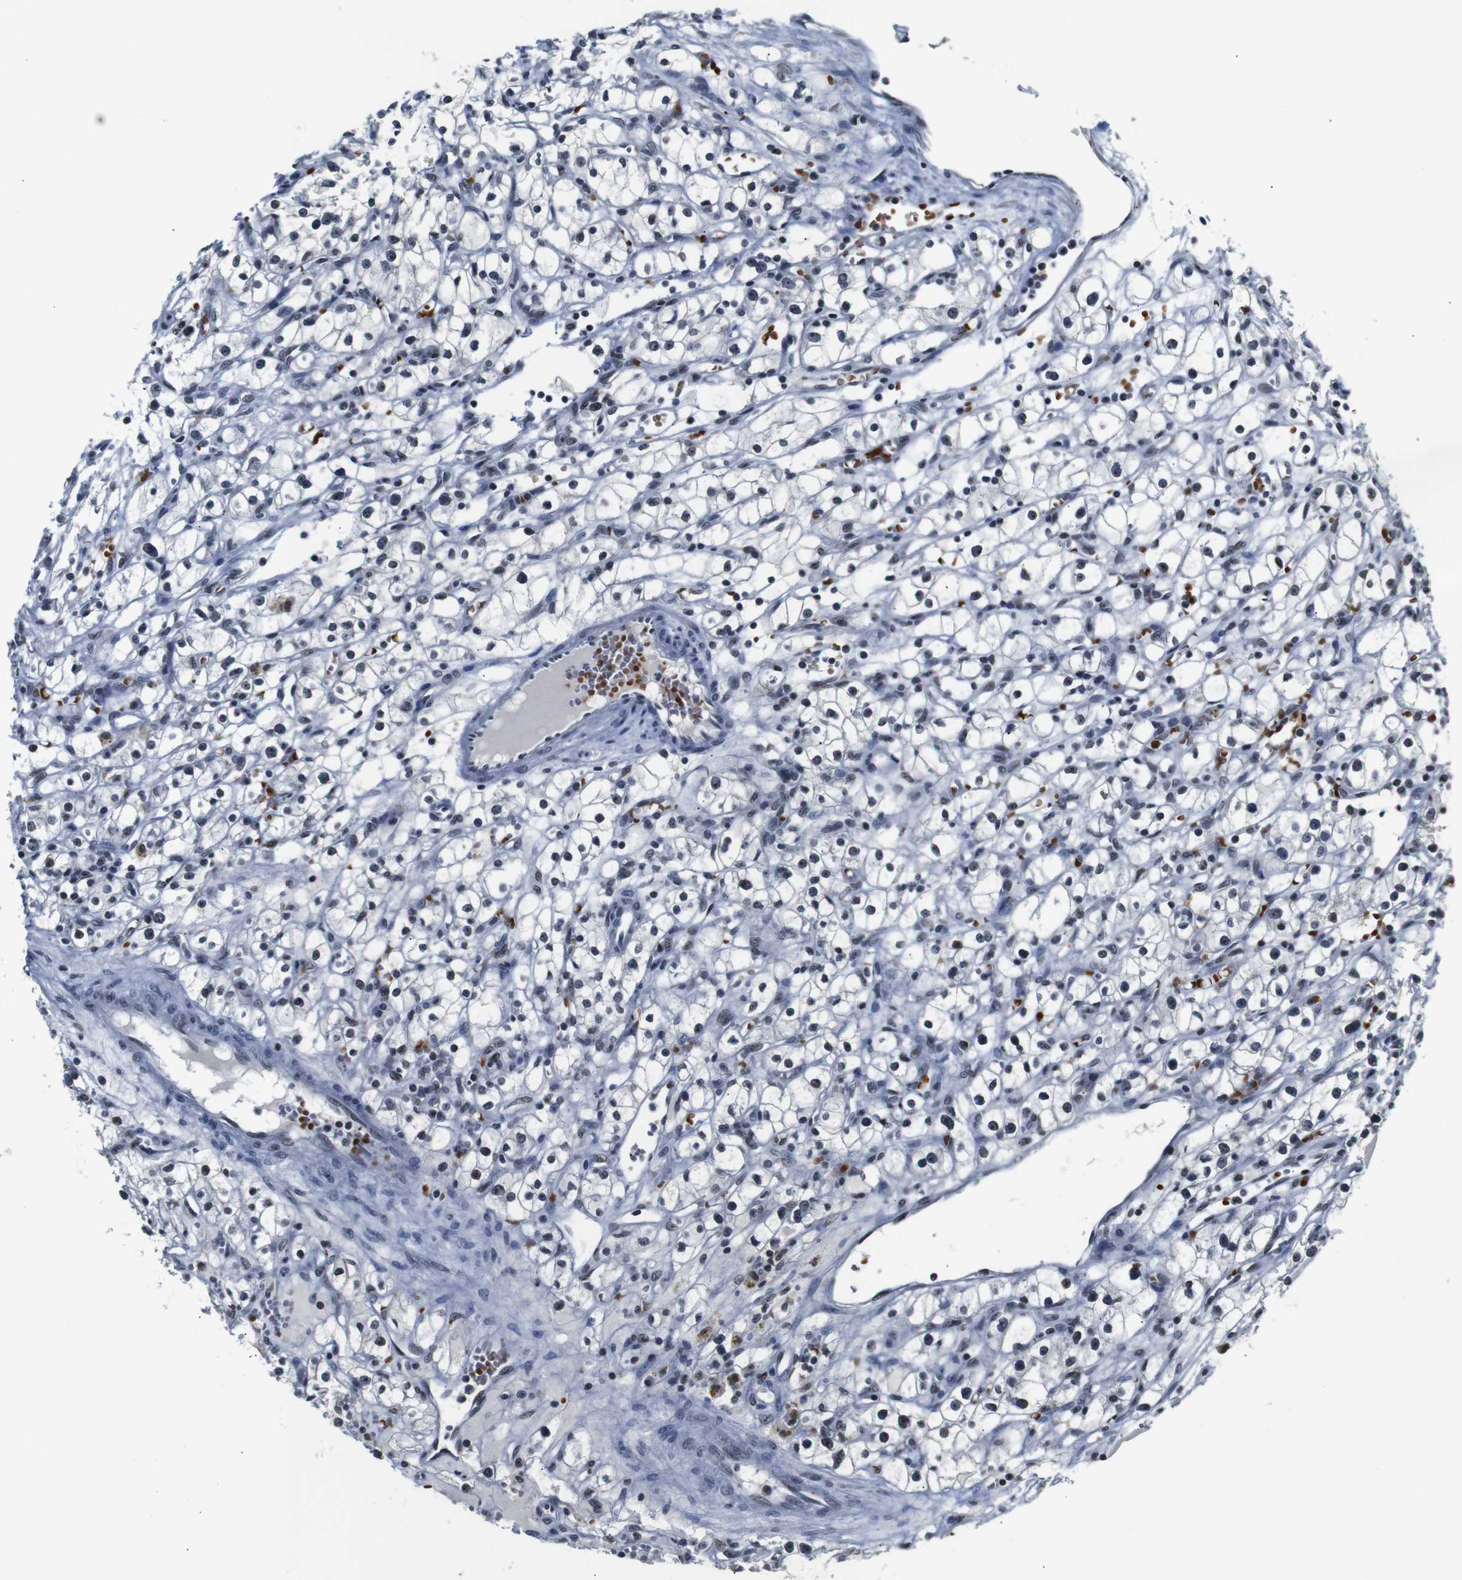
{"staining": {"intensity": "weak", "quantity": "<25%", "location": "nuclear"}, "tissue": "renal cancer", "cell_type": "Tumor cells", "image_type": "cancer", "snomed": [{"axis": "morphology", "description": "Adenocarcinoma, NOS"}, {"axis": "topography", "description": "Kidney"}], "caption": "Immunohistochemistry histopathology image of neoplastic tissue: human renal adenocarcinoma stained with DAB (3,3'-diaminobenzidine) reveals no significant protein staining in tumor cells. The staining was performed using DAB (3,3'-diaminobenzidine) to visualize the protein expression in brown, while the nuclei were stained in blue with hematoxylin (Magnification: 20x).", "gene": "ILDR2", "patient": {"sex": "male", "age": 56}}